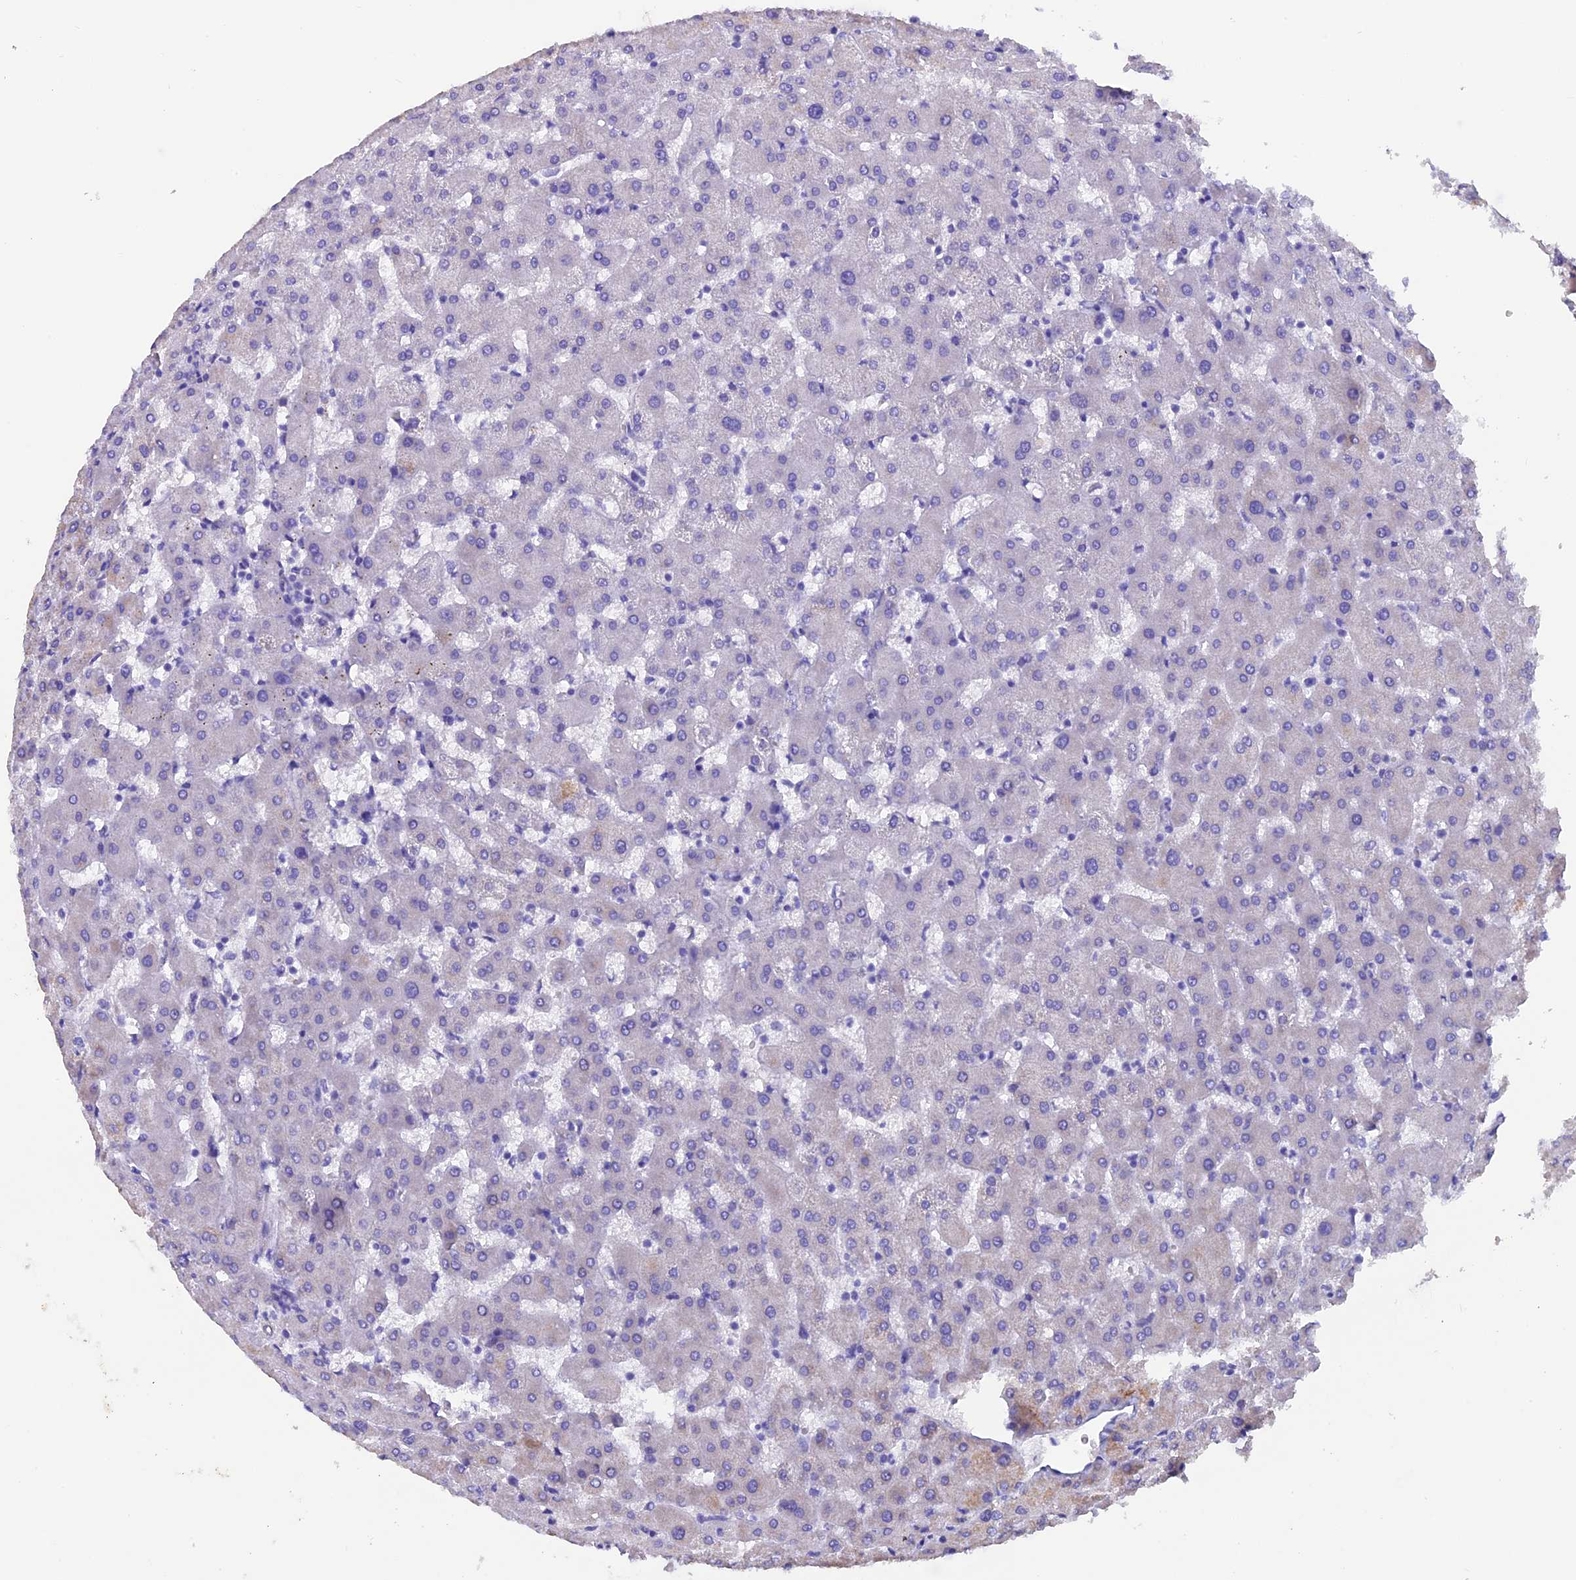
{"staining": {"intensity": "negative", "quantity": "none", "location": "none"}, "tissue": "liver", "cell_type": "Cholangiocytes", "image_type": "normal", "snomed": [{"axis": "morphology", "description": "Normal tissue, NOS"}, {"axis": "topography", "description": "Liver"}], "caption": "Cholangiocytes are negative for brown protein staining in normal liver. Nuclei are stained in blue.", "gene": "SLC8B1", "patient": {"sex": "female", "age": 63}}